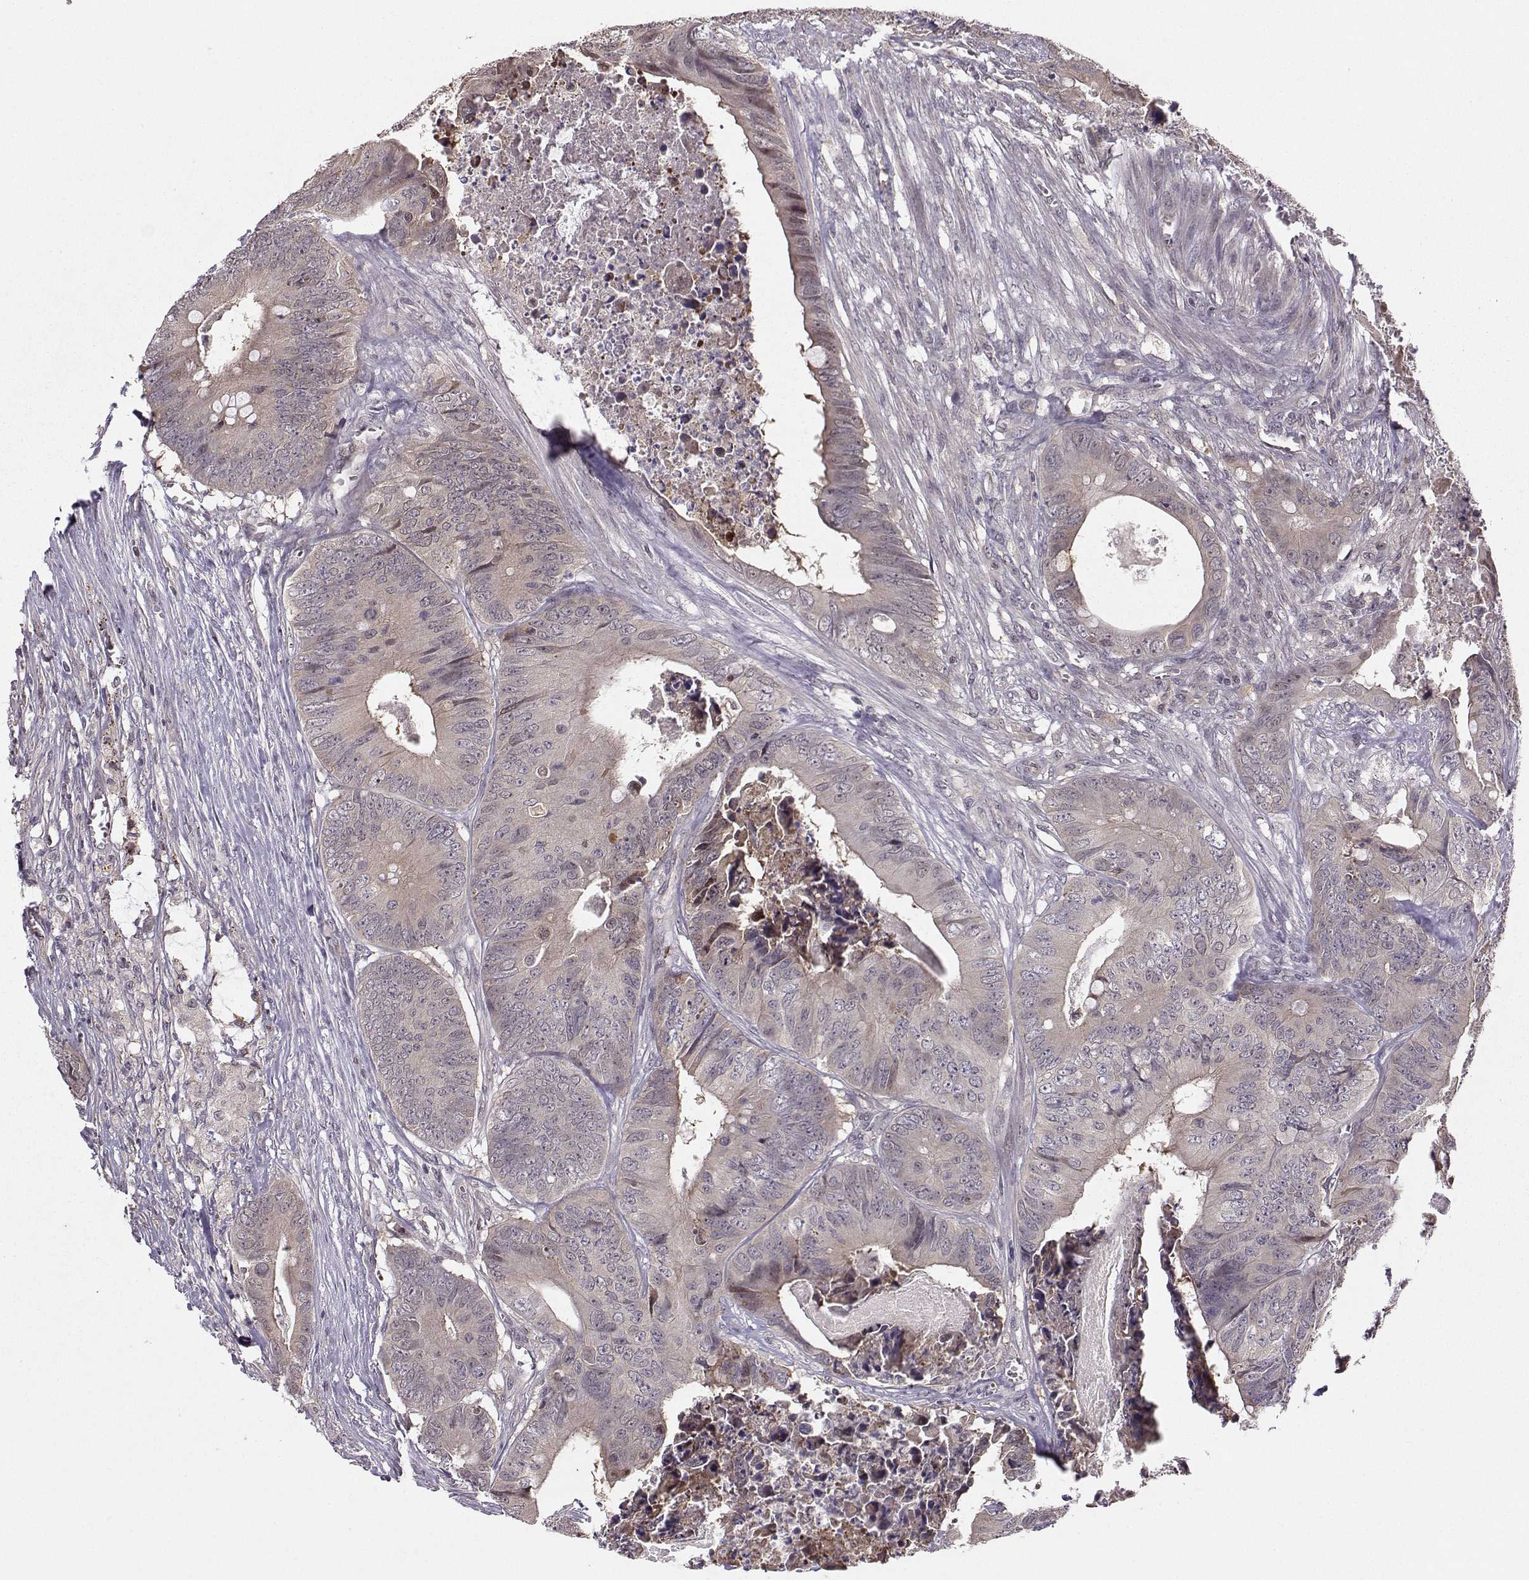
{"staining": {"intensity": "negative", "quantity": "none", "location": "none"}, "tissue": "colorectal cancer", "cell_type": "Tumor cells", "image_type": "cancer", "snomed": [{"axis": "morphology", "description": "Adenocarcinoma, NOS"}, {"axis": "topography", "description": "Colon"}], "caption": "This photomicrograph is of colorectal cancer stained with immunohistochemistry to label a protein in brown with the nuclei are counter-stained blue. There is no expression in tumor cells.", "gene": "PKP2", "patient": {"sex": "male", "age": 84}}